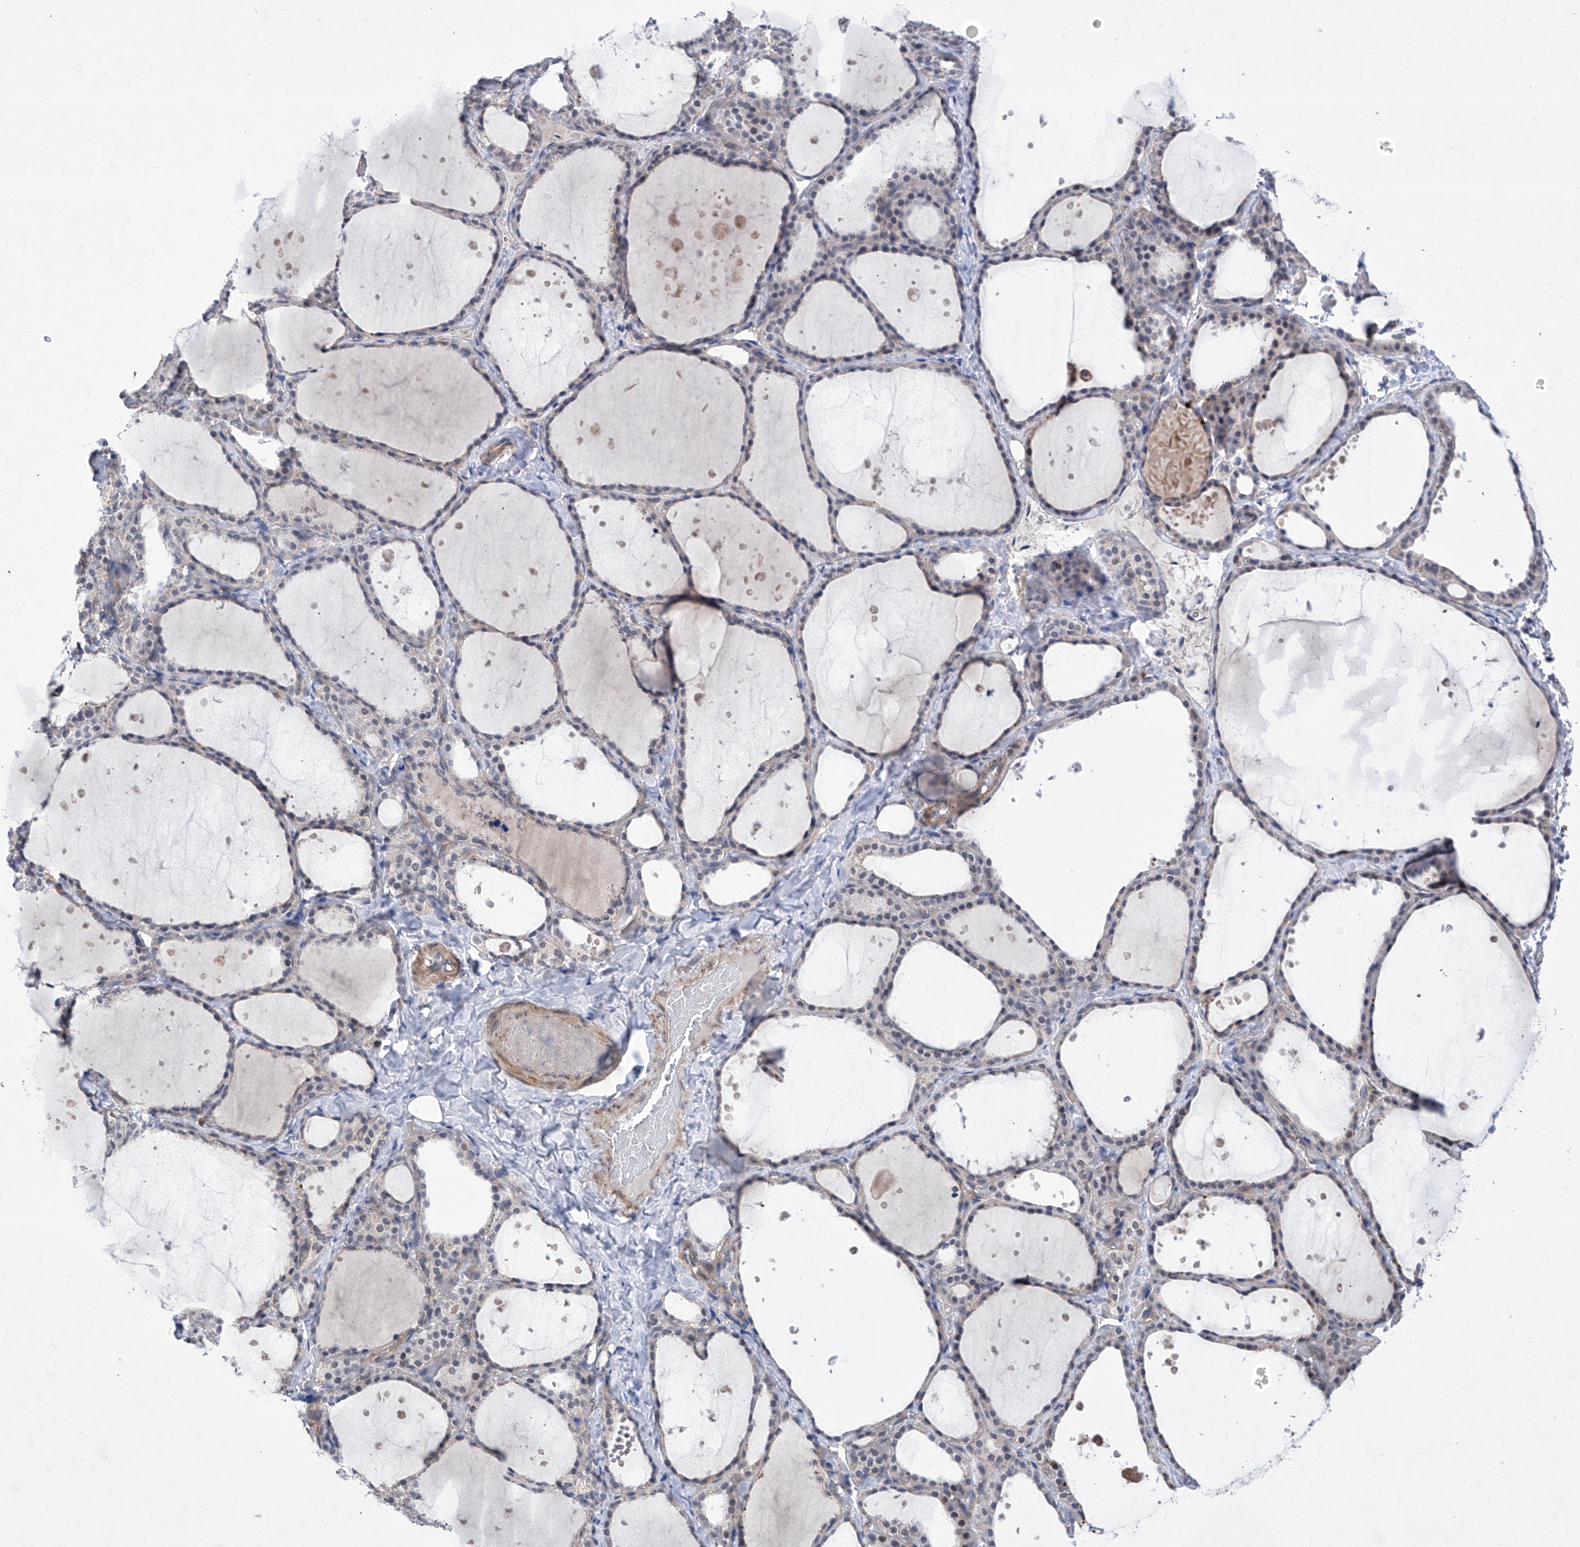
{"staining": {"intensity": "weak", "quantity": "<25%", "location": "cytoplasmic/membranous"}, "tissue": "thyroid gland", "cell_type": "Glandular cells", "image_type": "normal", "snomed": [{"axis": "morphology", "description": "Normal tissue, NOS"}, {"axis": "topography", "description": "Thyroid gland"}], "caption": "Glandular cells are negative for brown protein staining in normal thyroid gland.", "gene": "KIFC2", "patient": {"sex": "female", "age": 44}}